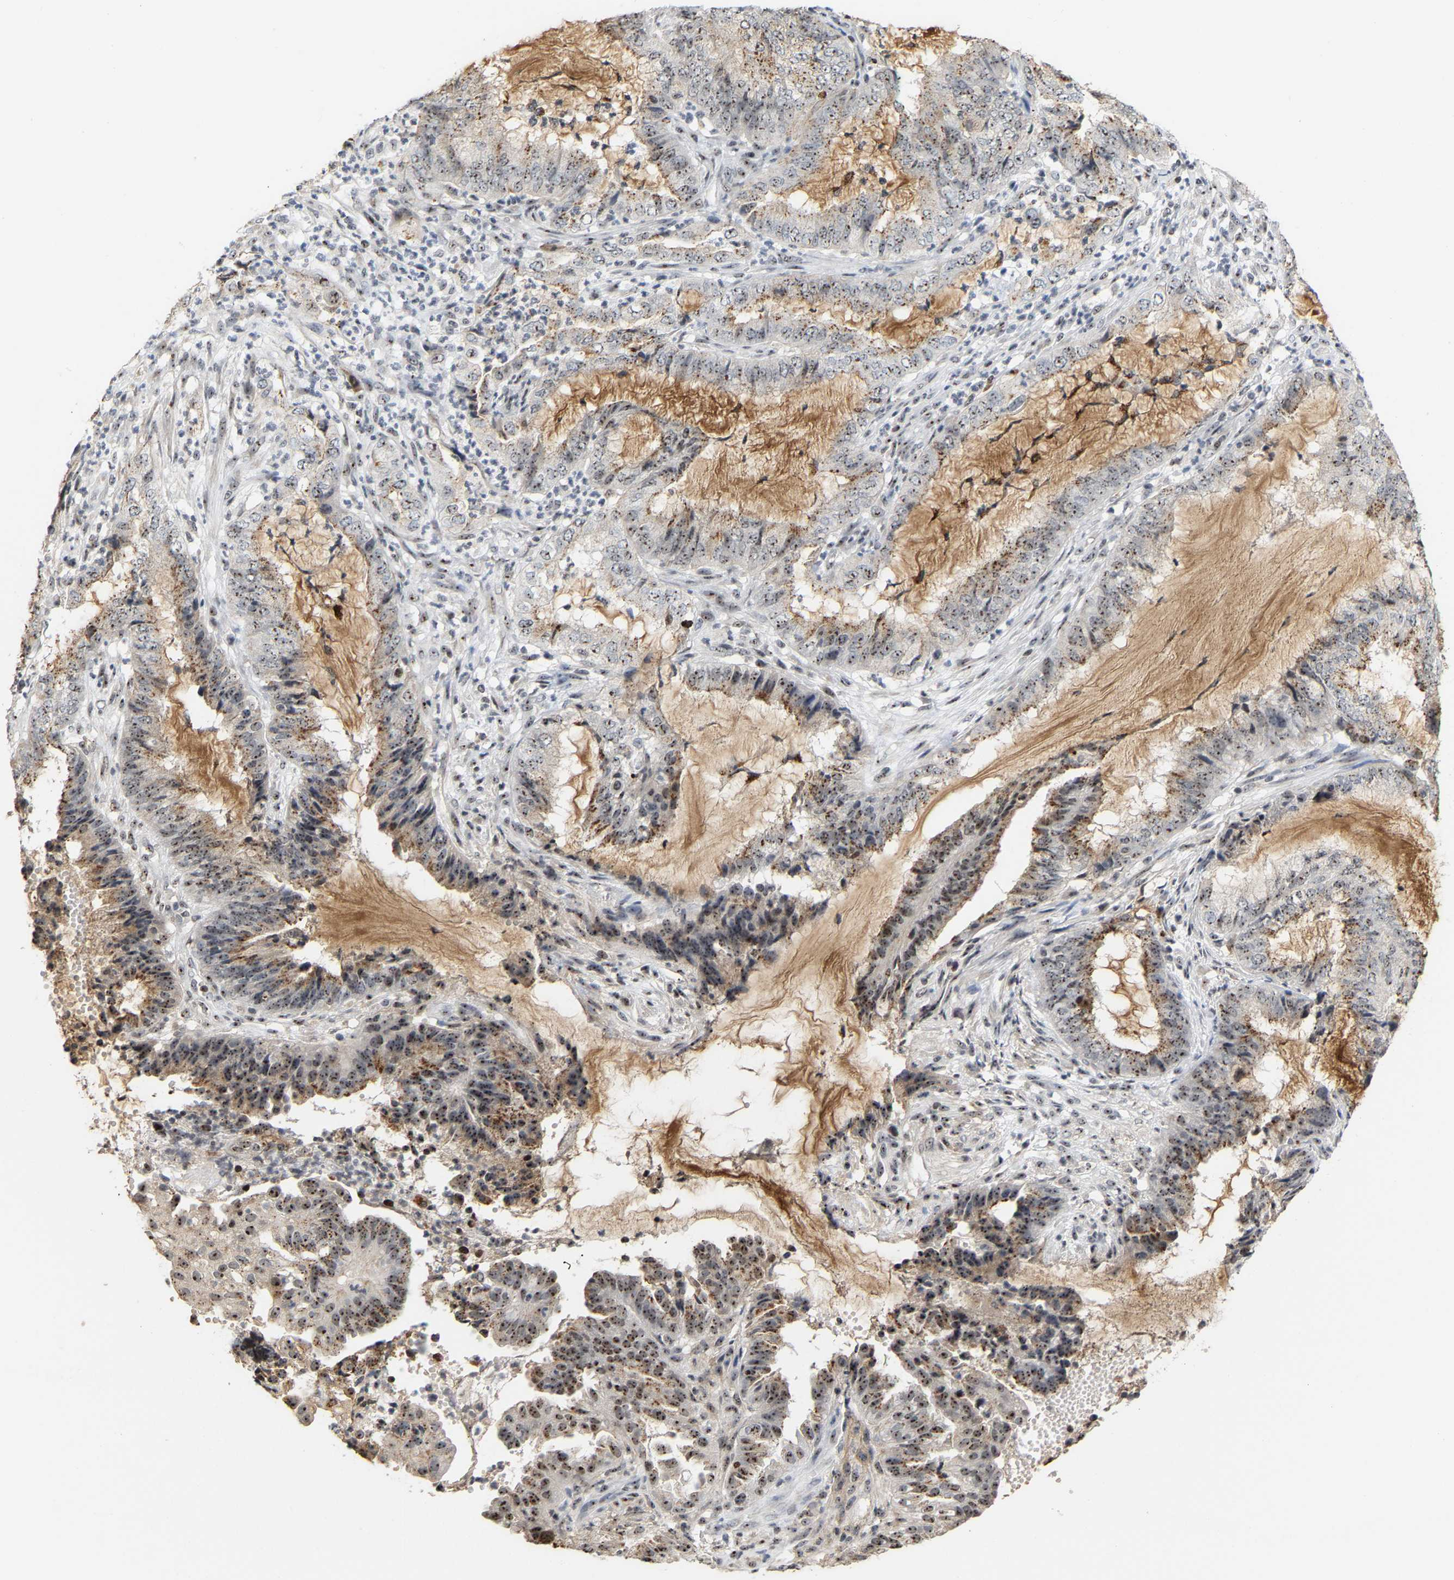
{"staining": {"intensity": "moderate", "quantity": ">75%", "location": "cytoplasmic/membranous,nuclear"}, "tissue": "endometrial cancer", "cell_type": "Tumor cells", "image_type": "cancer", "snomed": [{"axis": "morphology", "description": "Adenocarcinoma, NOS"}, {"axis": "topography", "description": "Endometrium"}], "caption": "Human endometrial cancer (adenocarcinoma) stained with a brown dye reveals moderate cytoplasmic/membranous and nuclear positive positivity in approximately >75% of tumor cells.", "gene": "NOP58", "patient": {"sex": "female", "age": 51}}